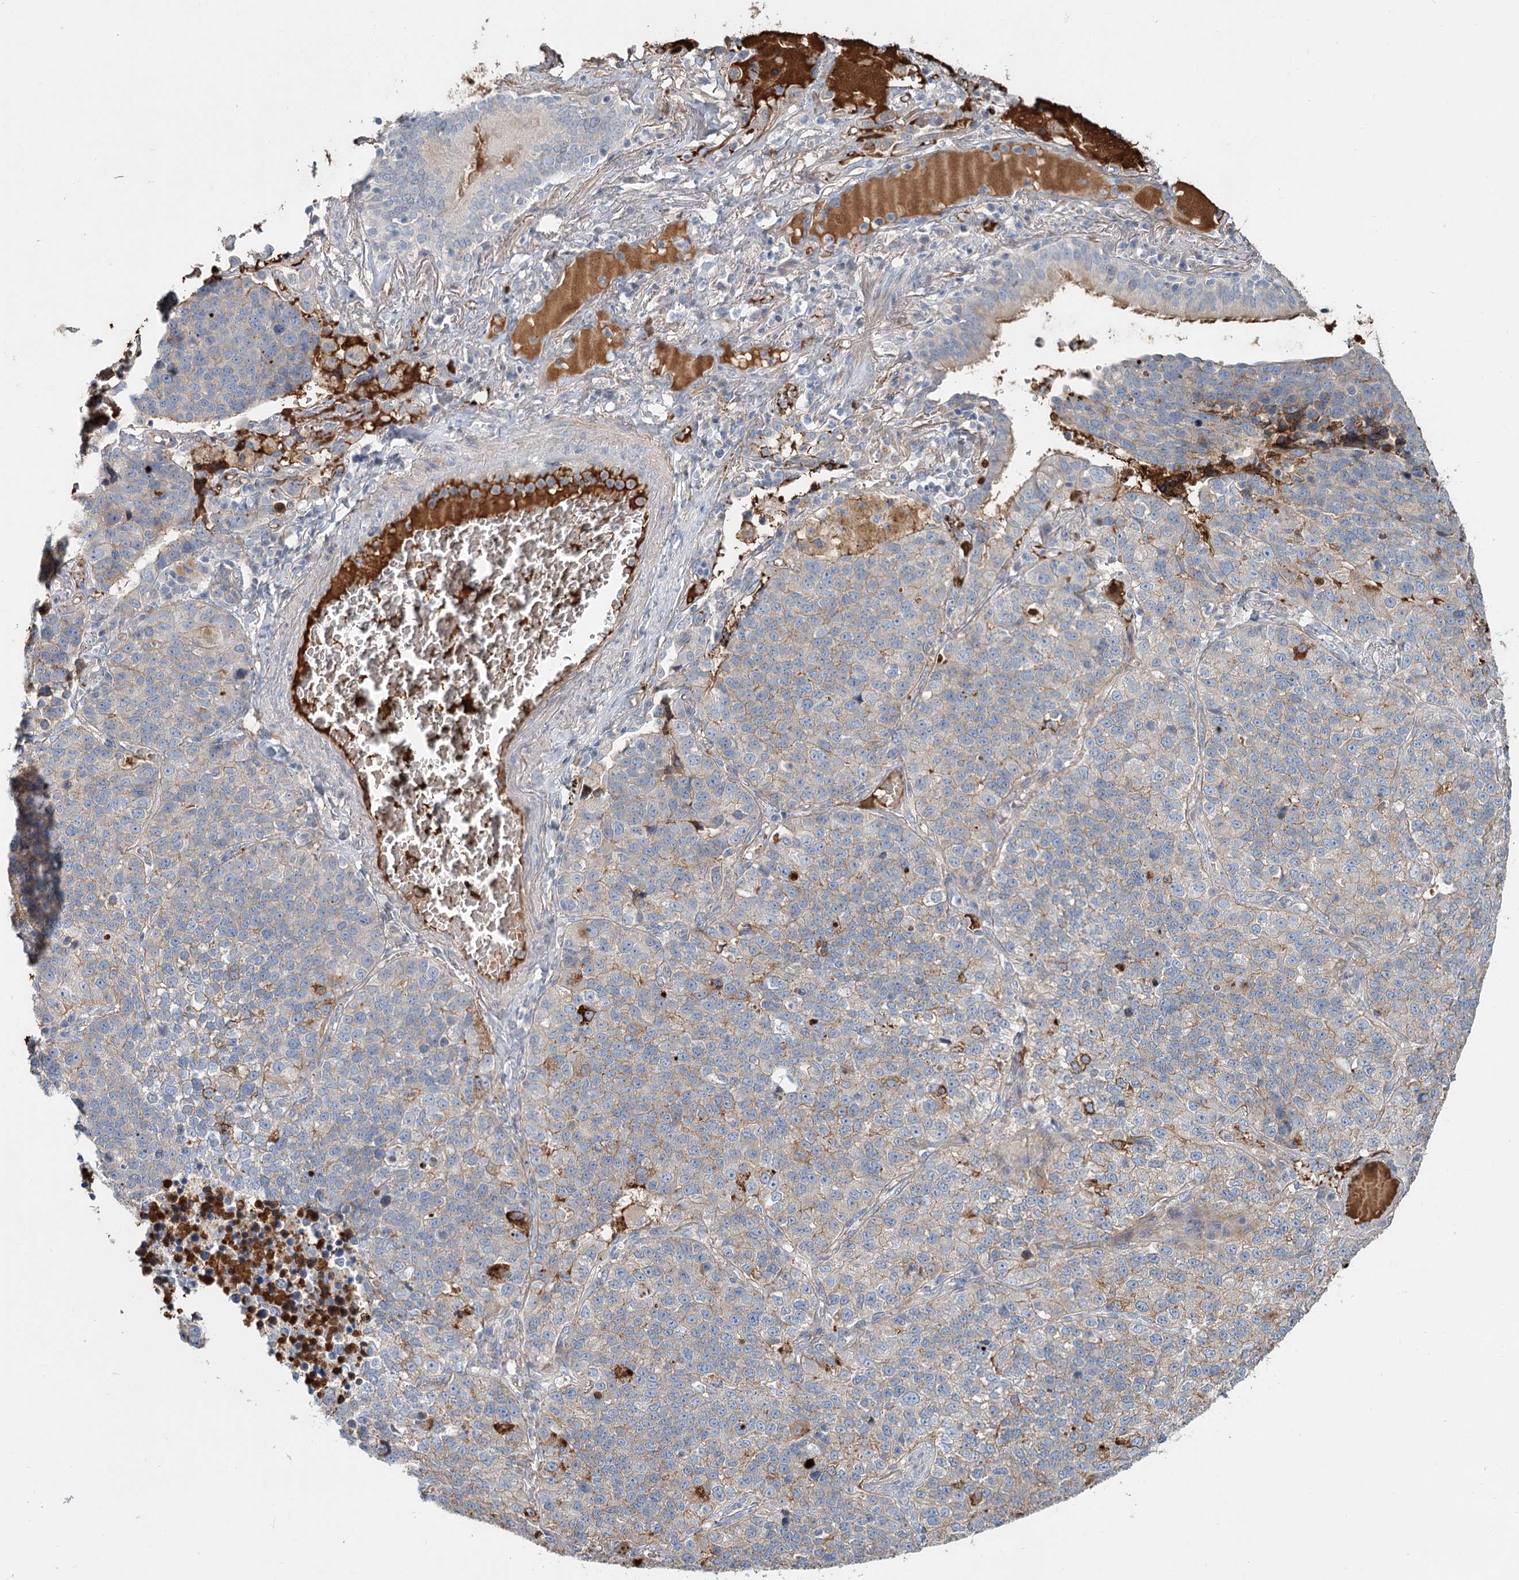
{"staining": {"intensity": "weak", "quantity": "25%-75%", "location": "cytoplasmic/membranous"}, "tissue": "lung cancer", "cell_type": "Tumor cells", "image_type": "cancer", "snomed": [{"axis": "morphology", "description": "Adenocarcinoma, NOS"}, {"axis": "topography", "description": "Lung"}], "caption": "Immunohistochemical staining of adenocarcinoma (lung) exhibits low levels of weak cytoplasmic/membranous positivity in approximately 25%-75% of tumor cells.", "gene": "ALKBH8", "patient": {"sex": "male", "age": 49}}